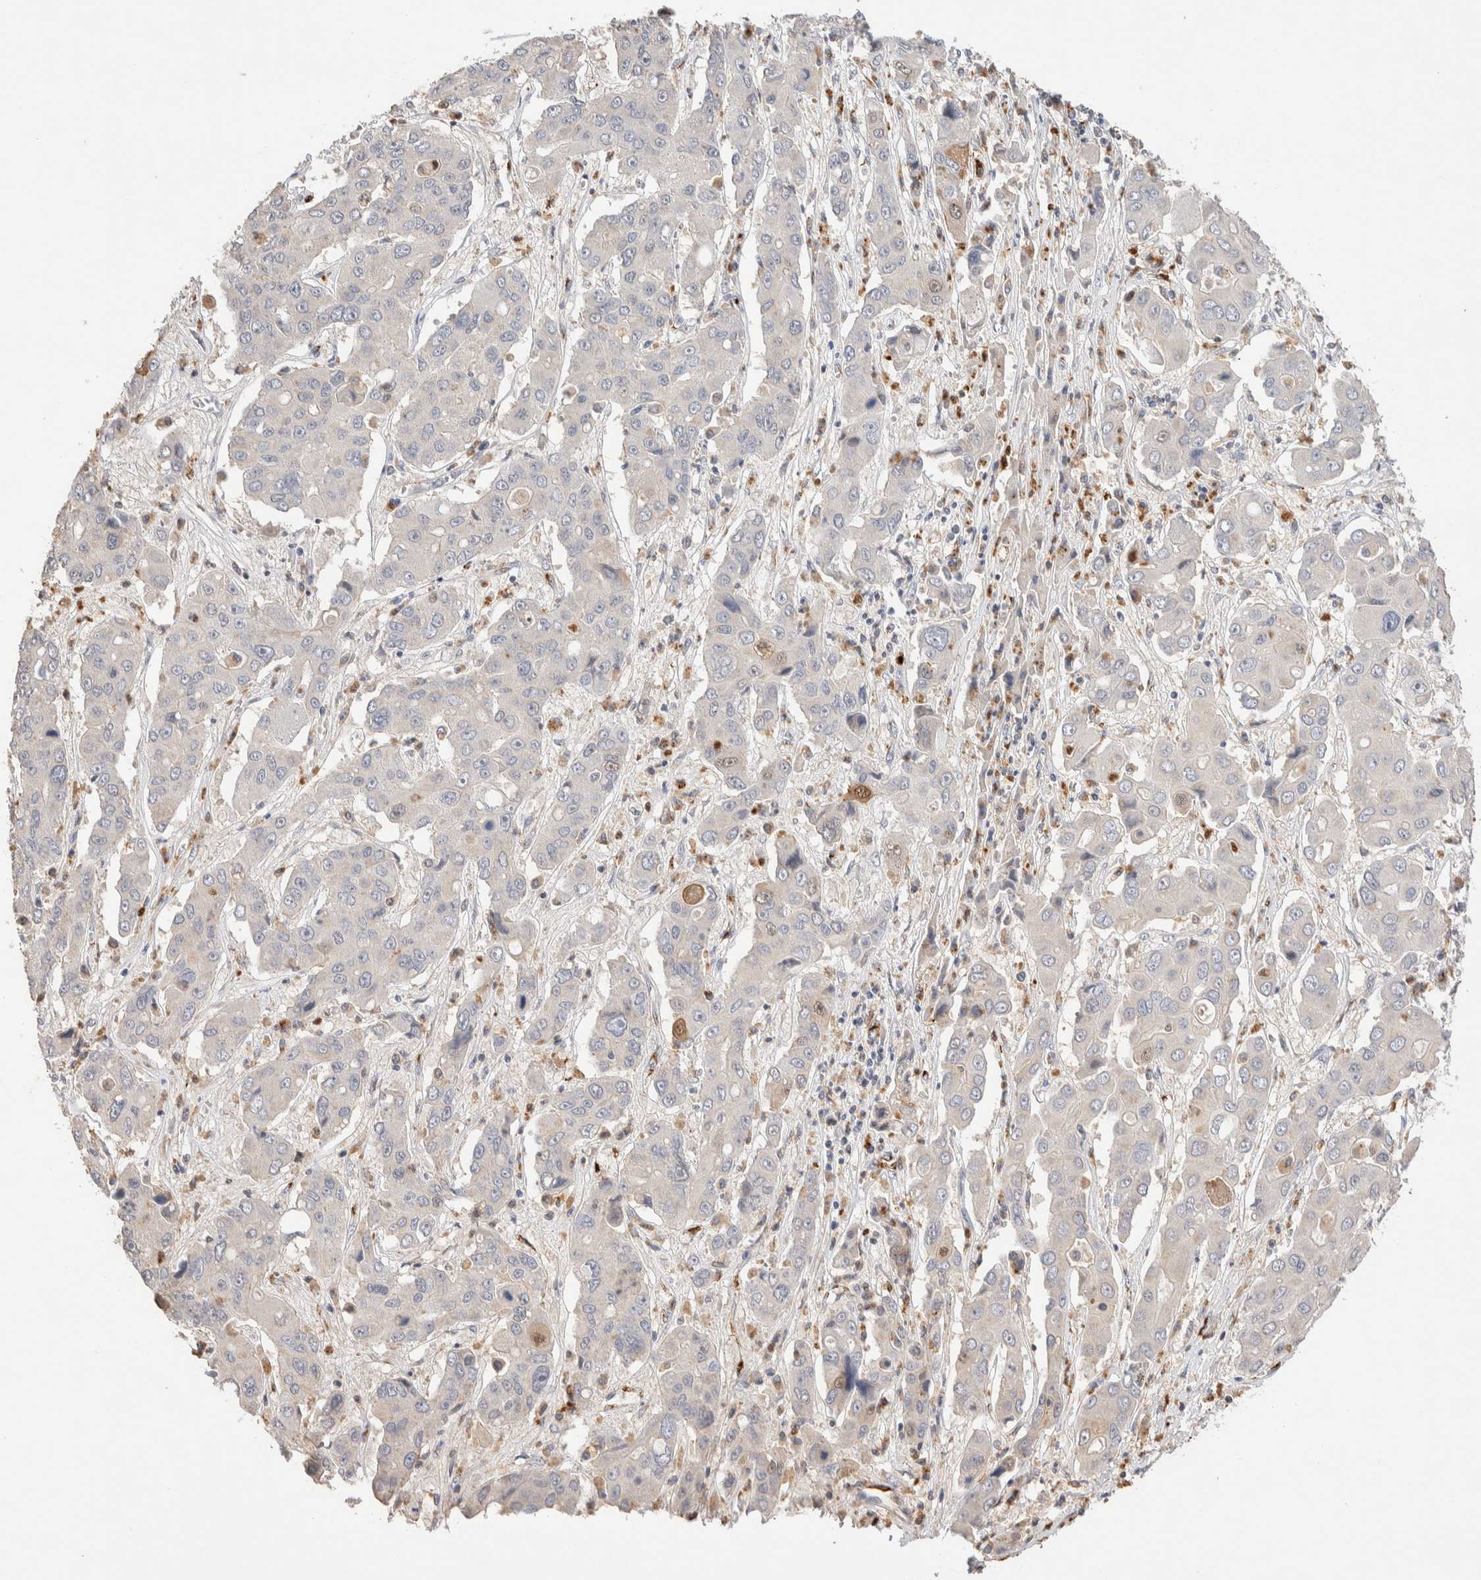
{"staining": {"intensity": "negative", "quantity": "none", "location": "none"}, "tissue": "liver cancer", "cell_type": "Tumor cells", "image_type": "cancer", "snomed": [{"axis": "morphology", "description": "Cholangiocarcinoma"}, {"axis": "topography", "description": "Liver"}], "caption": "Liver cholangiocarcinoma stained for a protein using immunohistochemistry exhibits no staining tumor cells.", "gene": "NSMAF", "patient": {"sex": "male", "age": 67}}